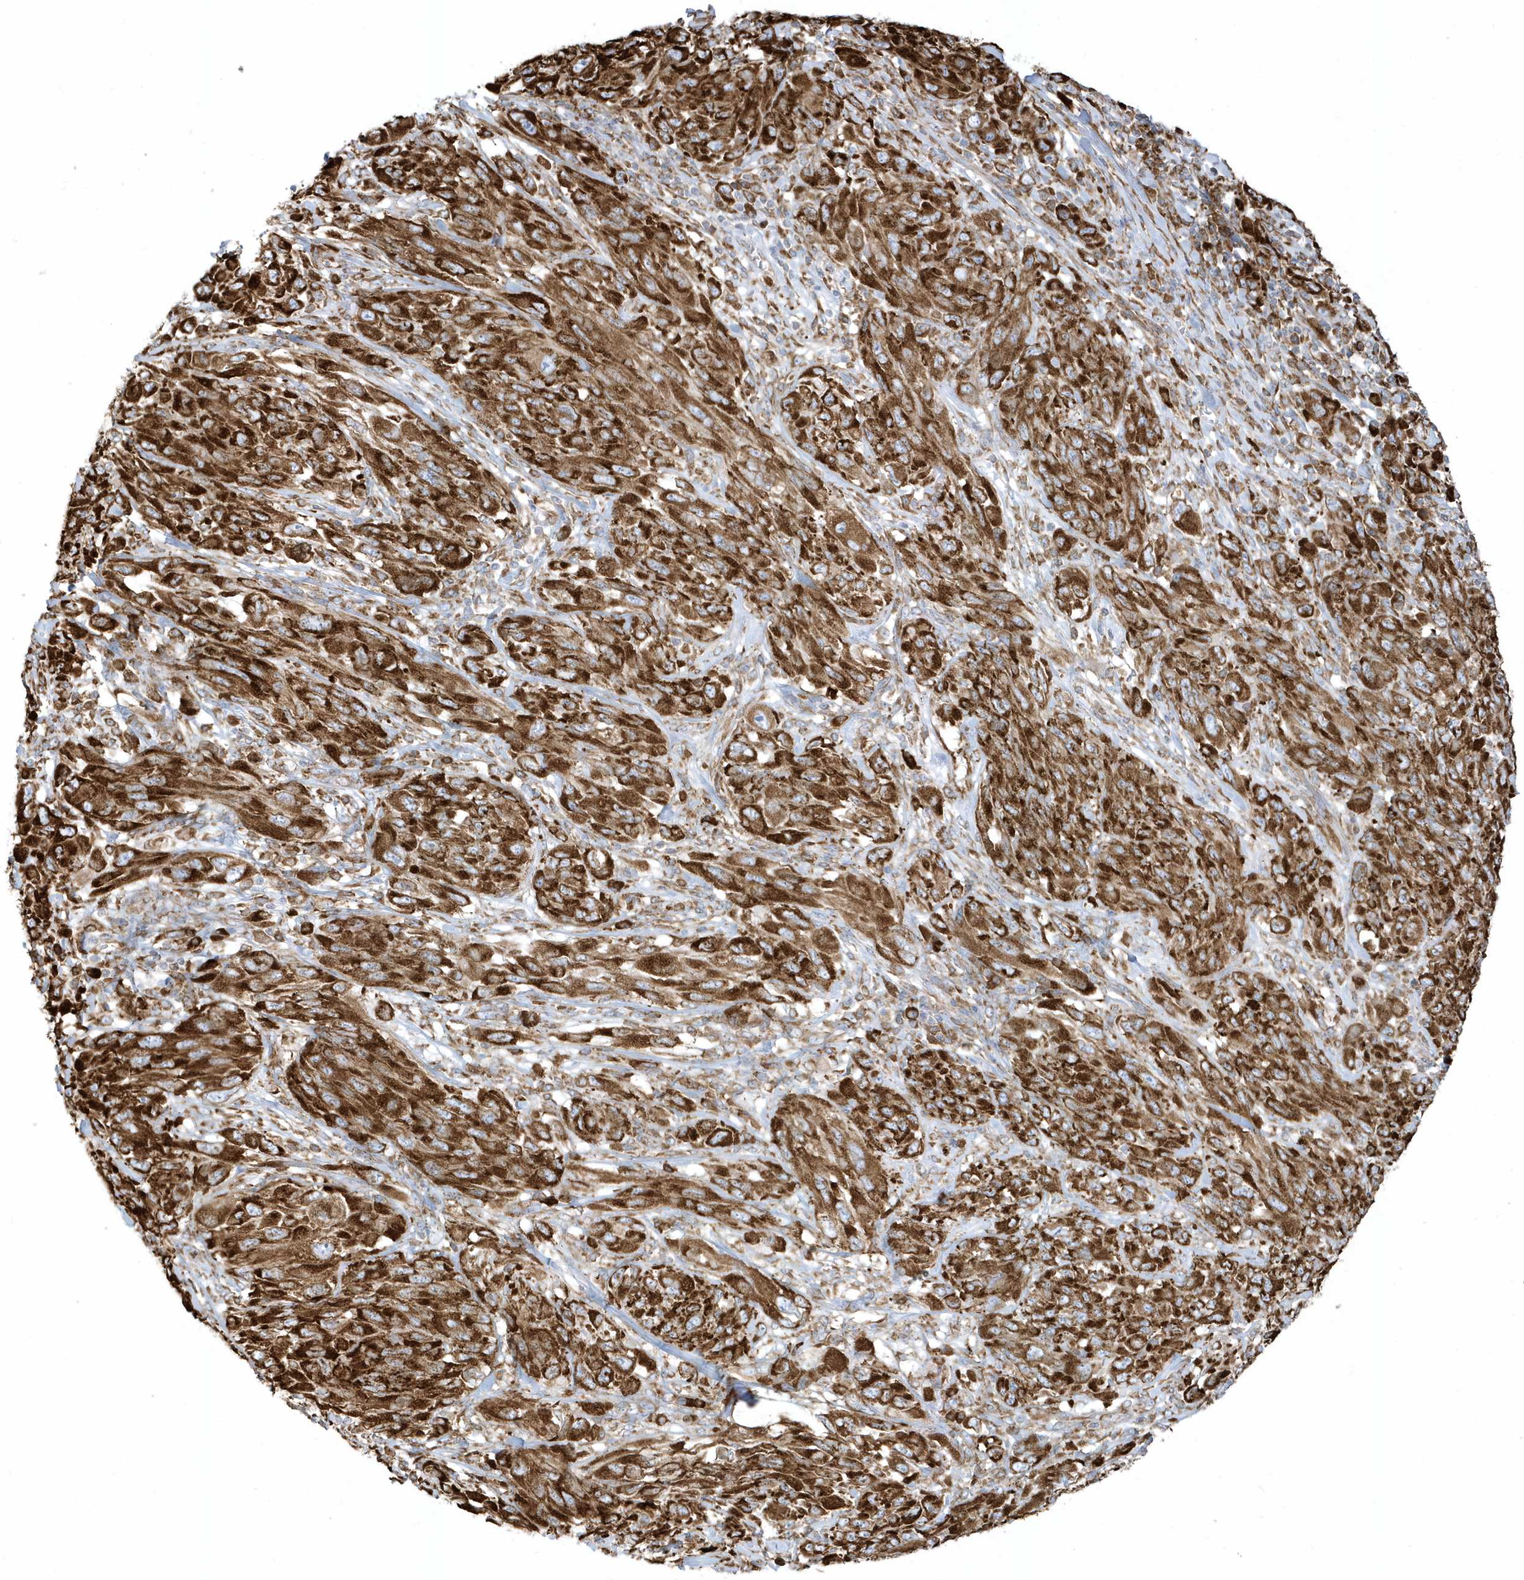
{"staining": {"intensity": "strong", "quantity": ">75%", "location": "cytoplasmic/membranous"}, "tissue": "melanoma", "cell_type": "Tumor cells", "image_type": "cancer", "snomed": [{"axis": "morphology", "description": "Malignant melanoma, NOS"}, {"axis": "topography", "description": "Skin"}], "caption": "Immunohistochemical staining of human malignant melanoma displays high levels of strong cytoplasmic/membranous staining in about >75% of tumor cells.", "gene": "PDIA6", "patient": {"sex": "female", "age": 91}}